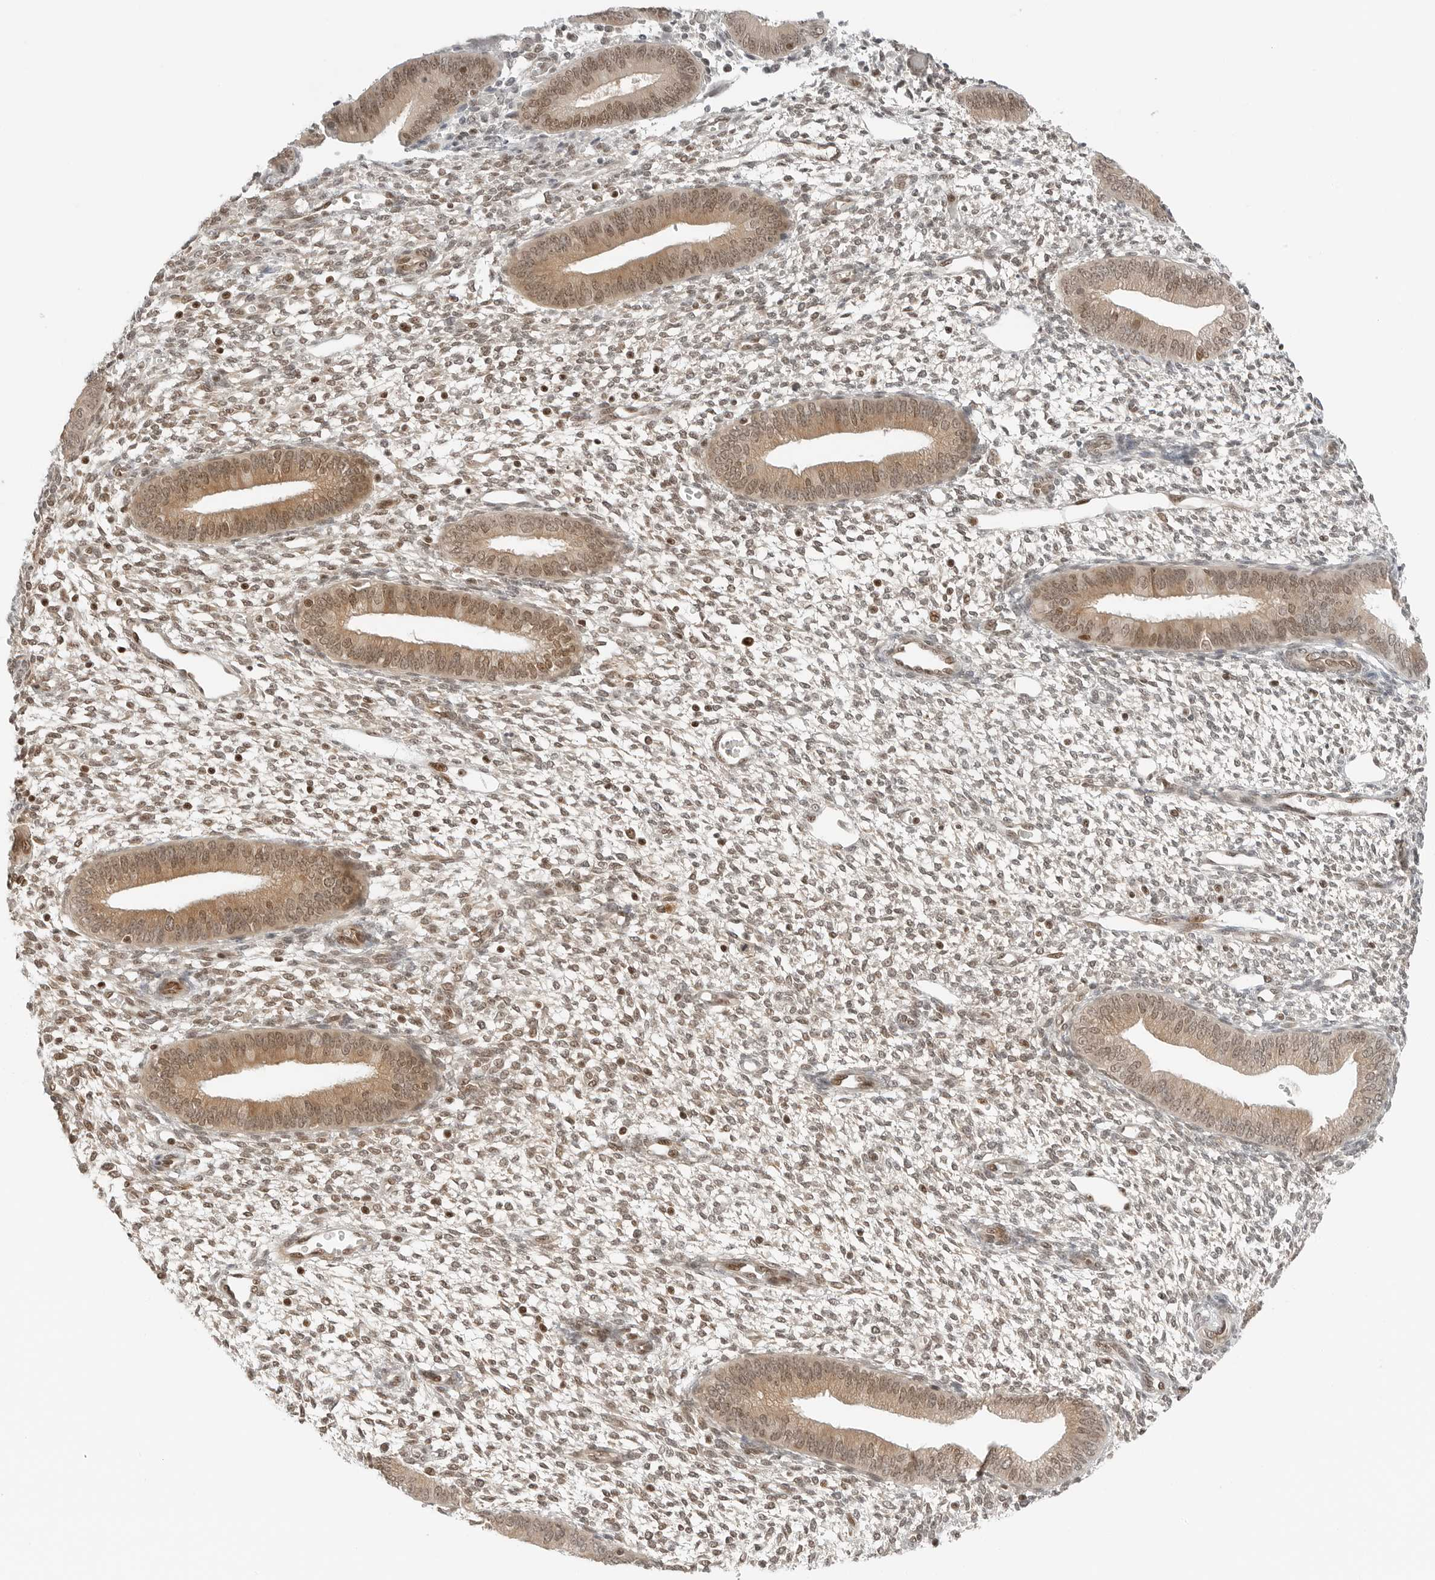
{"staining": {"intensity": "moderate", "quantity": "25%-75%", "location": "nuclear"}, "tissue": "endometrium", "cell_type": "Cells in endometrial stroma", "image_type": "normal", "snomed": [{"axis": "morphology", "description": "Normal tissue, NOS"}, {"axis": "topography", "description": "Endometrium"}], "caption": "Immunohistochemistry (IHC) micrograph of benign endometrium stained for a protein (brown), which reveals medium levels of moderate nuclear positivity in approximately 25%-75% of cells in endometrial stroma.", "gene": "CRTC2", "patient": {"sex": "female", "age": 46}}